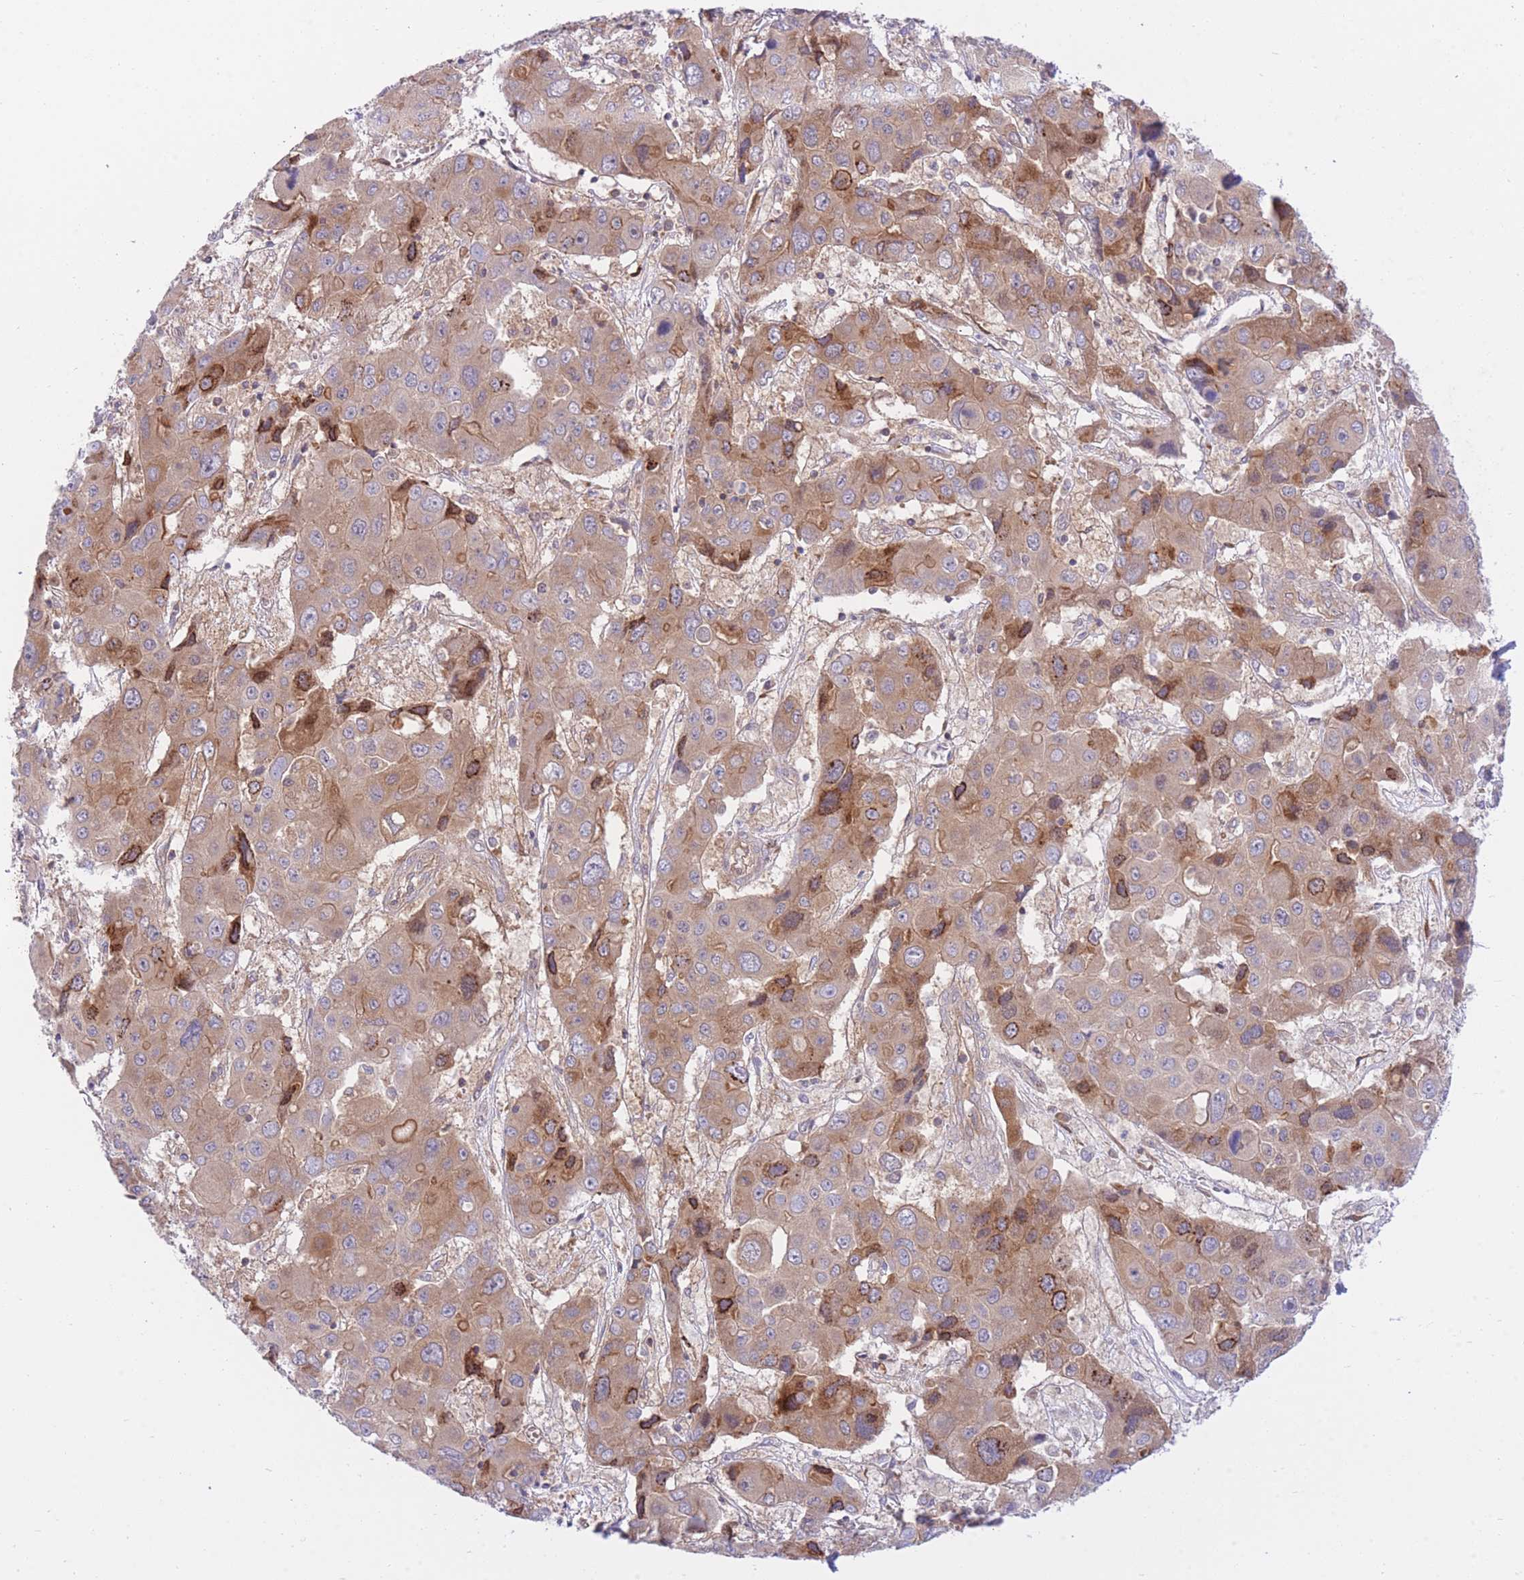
{"staining": {"intensity": "moderate", "quantity": ">75%", "location": "cytoplasmic/membranous"}, "tissue": "liver cancer", "cell_type": "Tumor cells", "image_type": "cancer", "snomed": [{"axis": "morphology", "description": "Cholangiocarcinoma"}, {"axis": "topography", "description": "Liver"}], "caption": "High-magnification brightfield microscopy of liver cholangiocarcinoma stained with DAB (brown) and counterstained with hematoxylin (blue). tumor cells exhibit moderate cytoplasmic/membranous expression is seen in about>75% of cells. The staining is performed using DAB brown chromogen to label protein expression. The nuclei are counter-stained blue using hematoxylin.", "gene": "EIF2B2", "patient": {"sex": "male", "age": 67}}